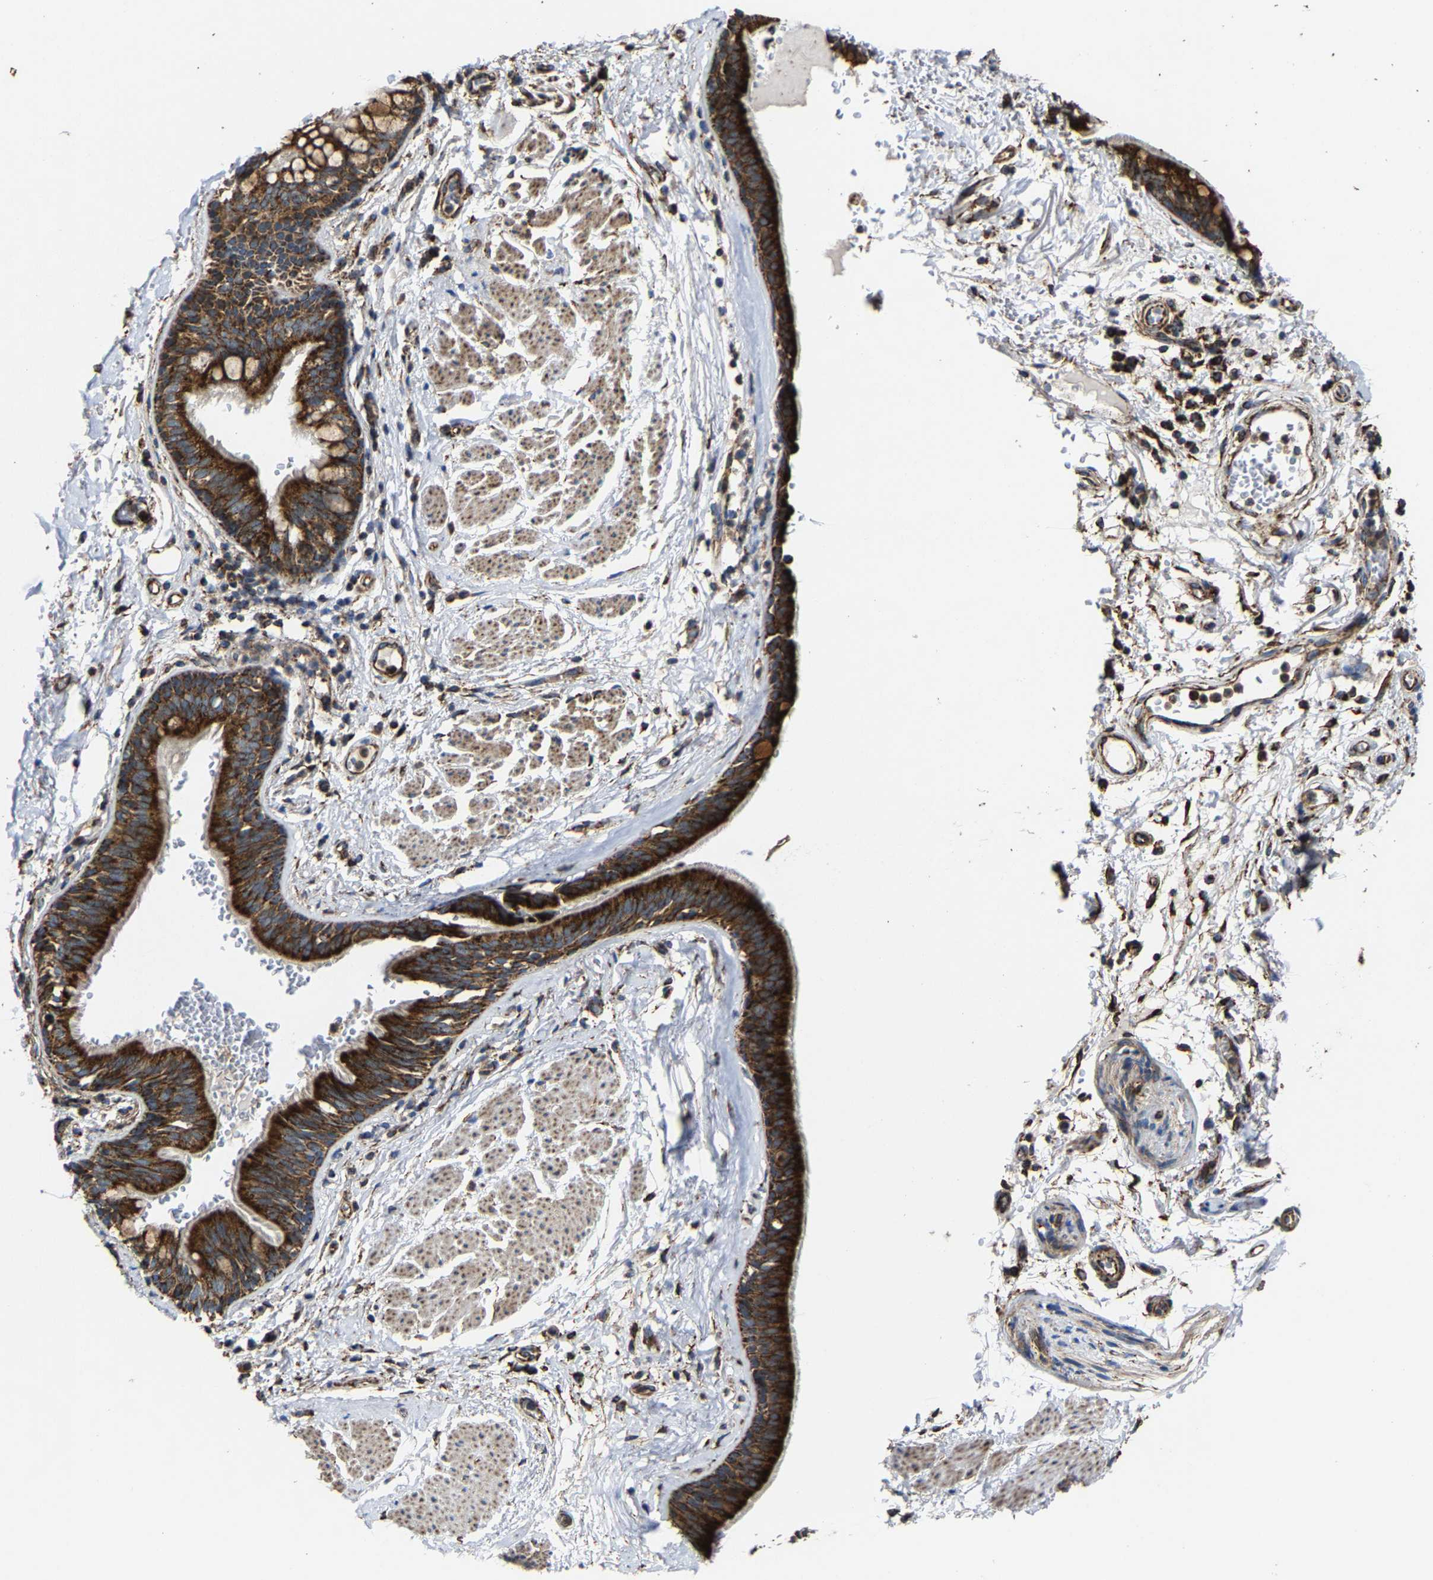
{"staining": {"intensity": "strong", "quantity": ">75%", "location": "cytoplasmic/membranous"}, "tissue": "bronchus", "cell_type": "Respiratory epithelial cells", "image_type": "normal", "snomed": [{"axis": "morphology", "description": "Normal tissue, NOS"}, {"axis": "topography", "description": "Cartilage tissue"}], "caption": "About >75% of respiratory epithelial cells in benign bronchus display strong cytoplasmic/membranous protein staining as visualized by brown immunohistochemical staining.", "gene": "NDUFV3", "patient": {"sex": "female", "age": 63}}